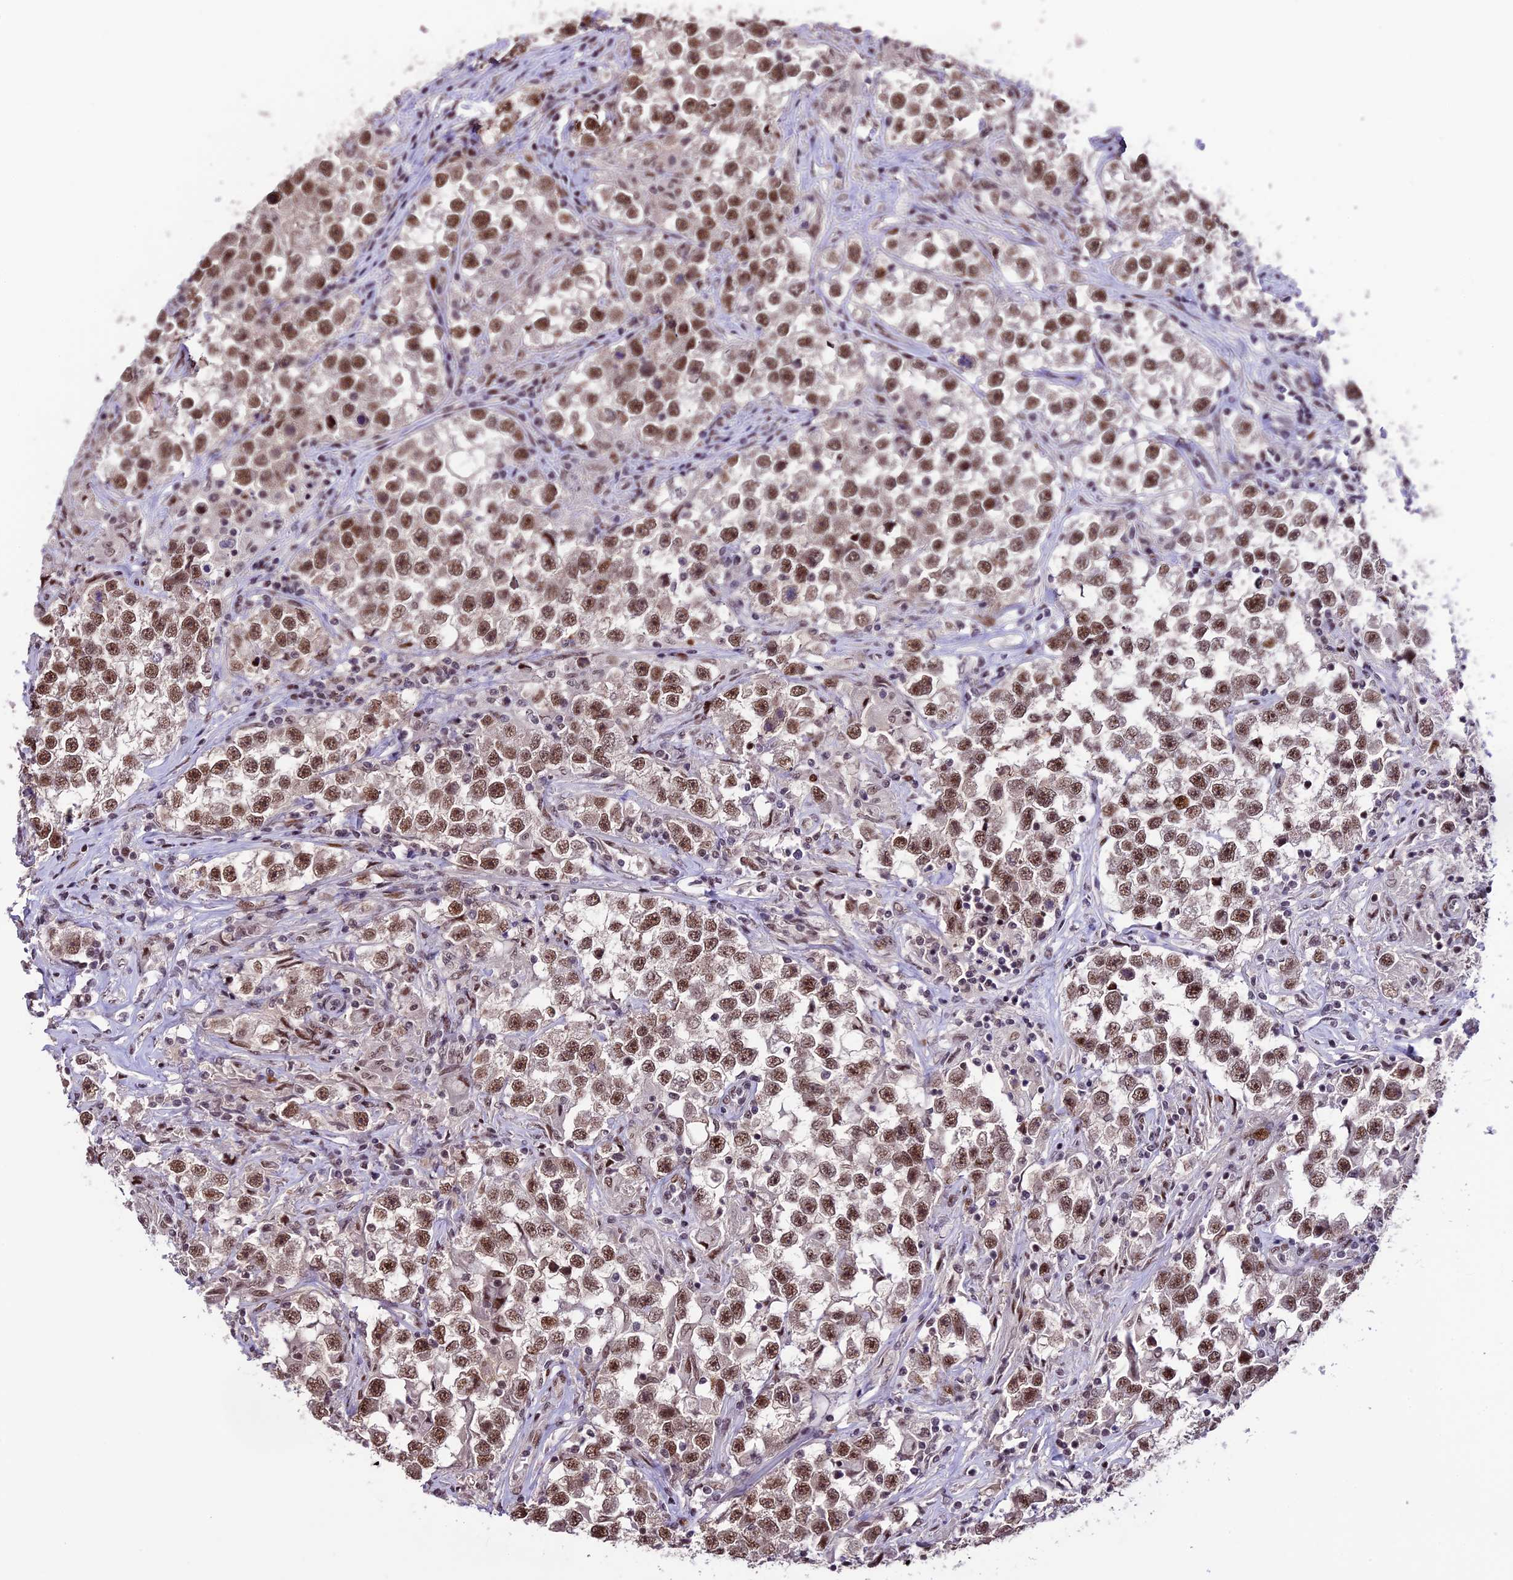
{"staining": {"intensity": "moderate", "quantity": ">75%", "location": "nuclear"}, "tissue": "testis cancer", "cell_type": "Tumor cells", "image_type": "cancer", "snomed": [{"axis": "morphology", "description": "Seminoma, NOS"}, {"axis": "topography", "description": "Testis"}], "caption": "Protein staining displays moderate nuclear expression in about >75% of tumor cells in testis seminoma. The staining is performed using DAB brown chromogen to label protein expression. The nuclei are counter-stained blue using hematoxylin.", "gene": "TCP11L2", "patient": {"sex": "male", "age": 46}}